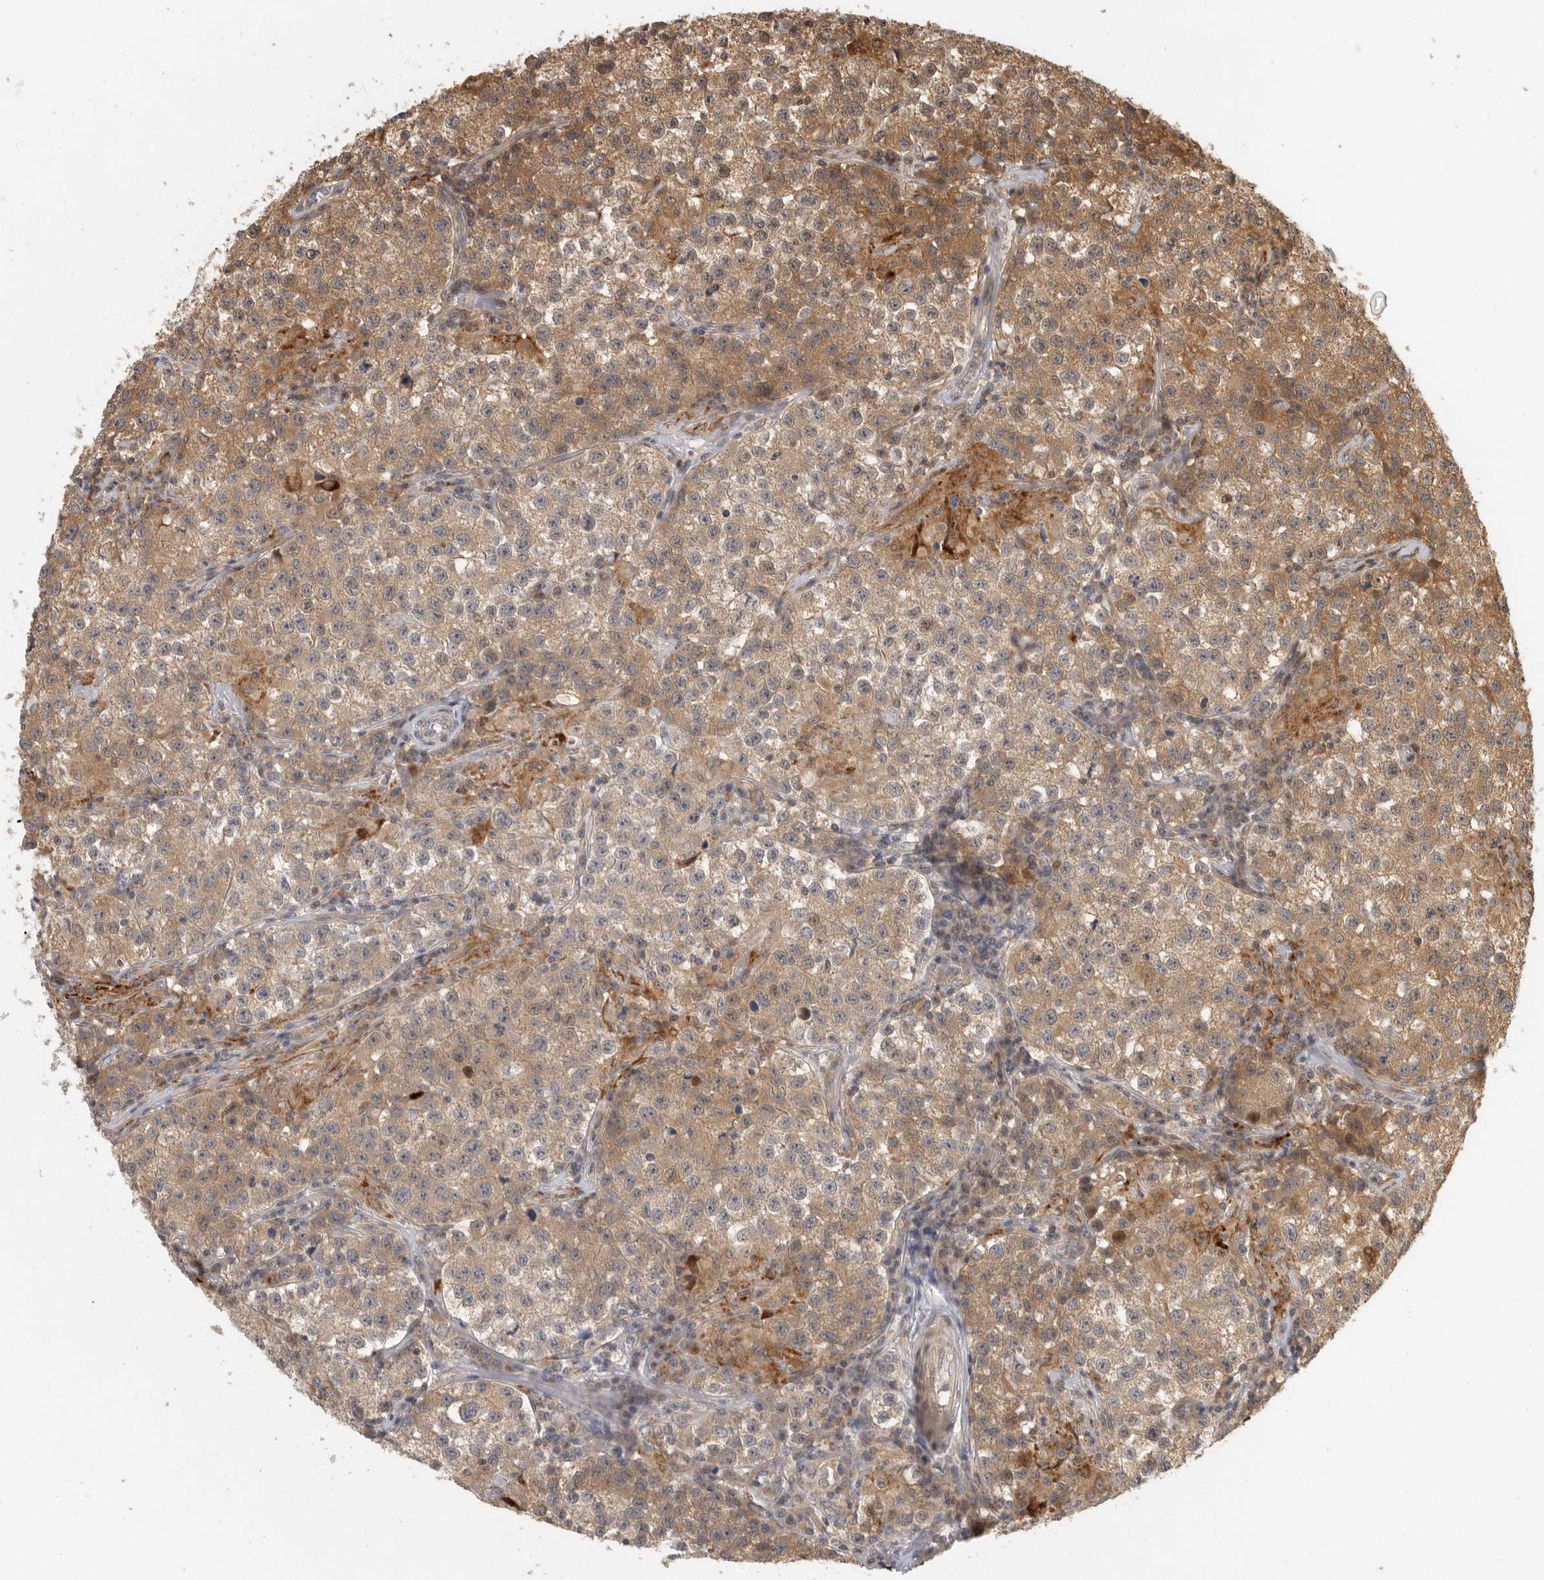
{"staining": {"intensity": "moderate", "quantity": ">75%", "location": "cytoplasmic/membranous"}, "tissue": "testis cancer", "cell_type": "Tumor cells", "image_type": "cancer", "snomed": [{"axis": "morphology", "description": "Seminoma, NOS"}, {"axis": "morphology", "description": "Carcinoma, Embryonal, NOS"}, {"axis": "topography", "description": "Testis"}], "caption": "Protein expression analysis of testis cancer (embryonal carcinoma) reveals moderate cytoplasmic/membranous staining in about >75% of tumor cells.", "gene": "SWT1", "patient": {"sex": "male", "age": 43}}